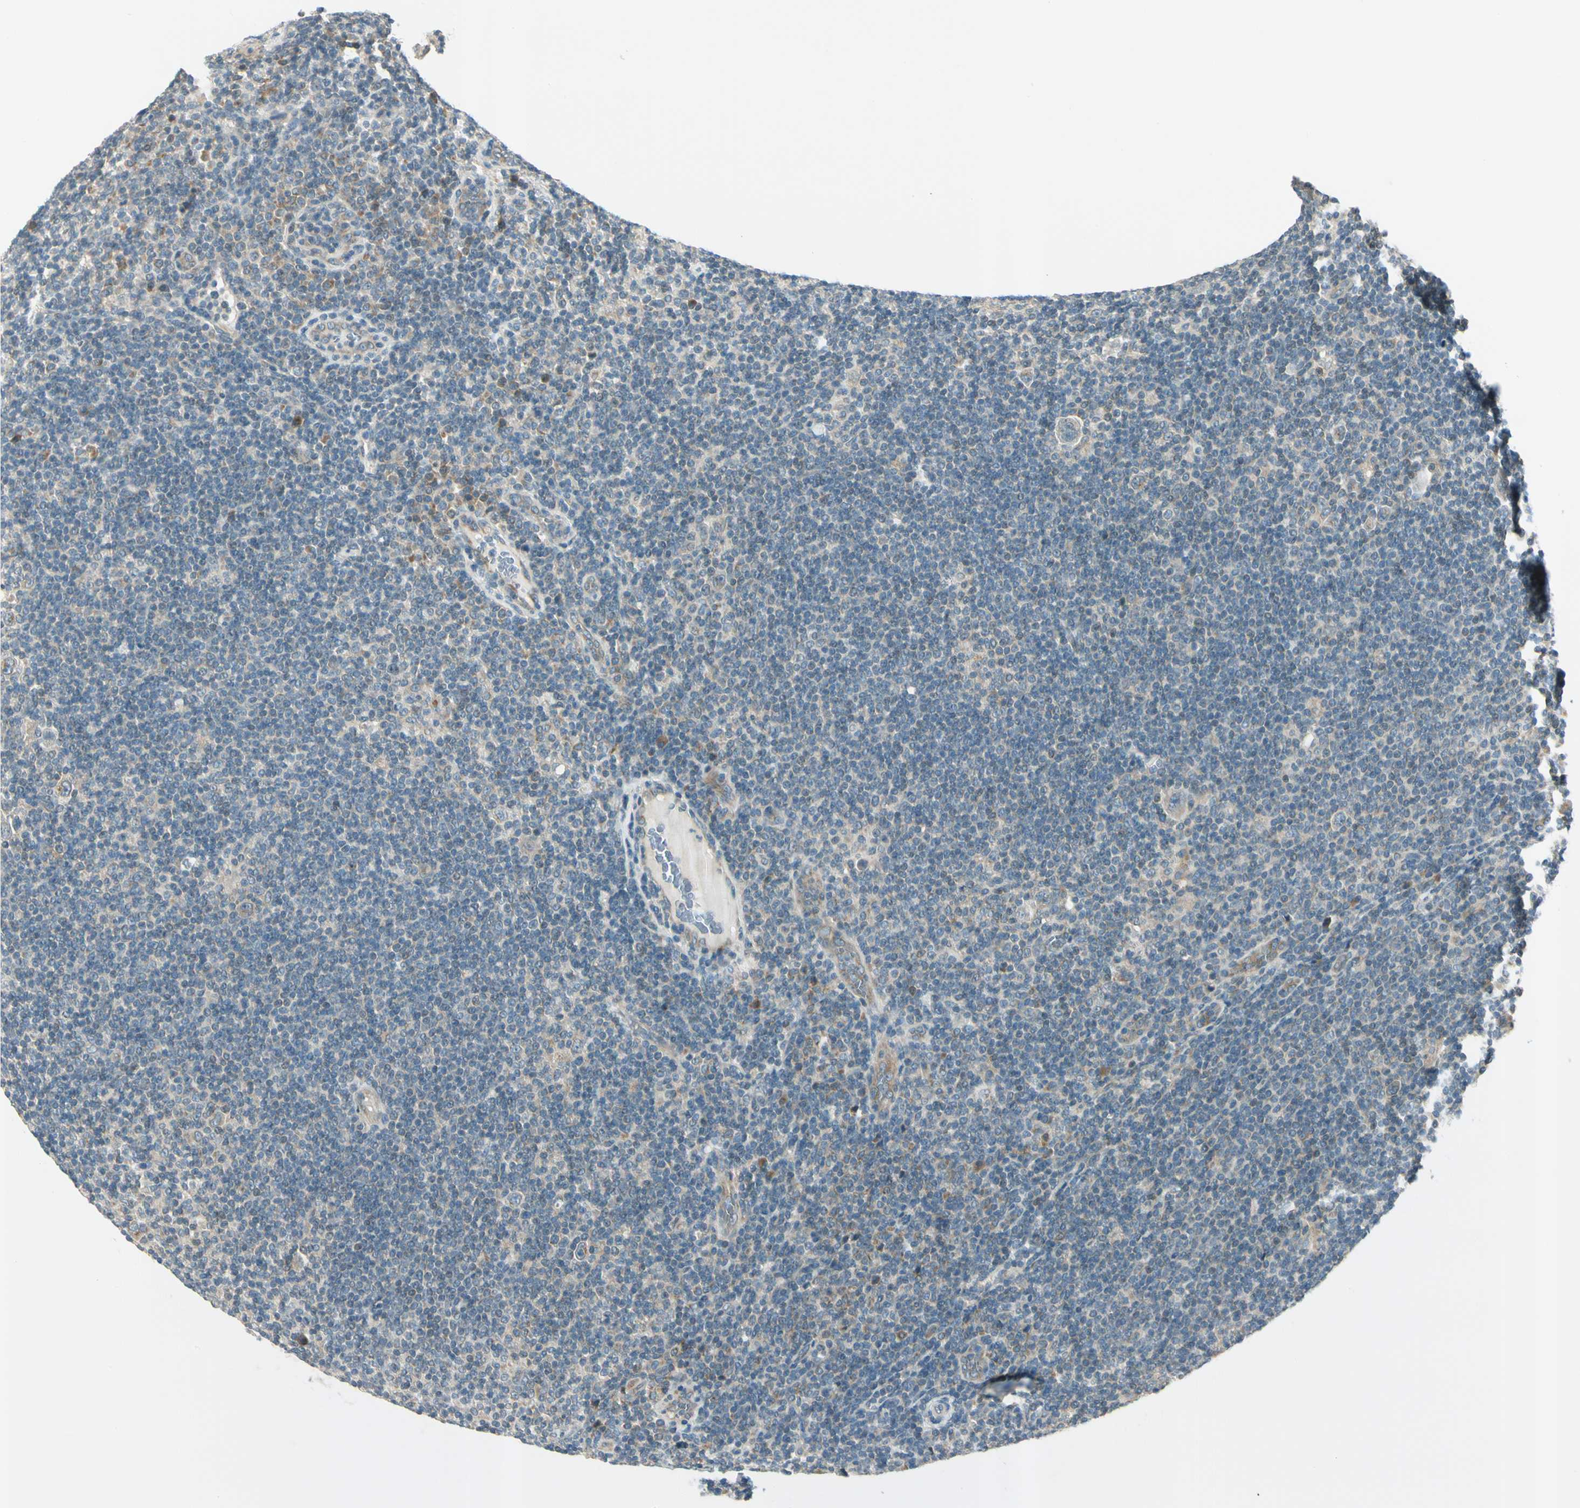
{"staining": {"intensity": "weak", "quantity": "25%-75%", "location": "cytoplasmic/membranous"}, "tissue": "lymphoma", "cell_type": "Tumor cells", "image_type": "cancer", "snomed": [{"axis": "morphology", "description": "Hodgkin's disease, NOS"}, {"axis": "topography", "description": "Lymph node"}], "caption": "High-magnification brightfield microscopy of Hodgkin's disease stained with DAB (brown) and counterstained with hematoxylin (blue). tumor cells exhibit weak cytoplasmic/membranous expression is present in about25%-75% of cells. (DAB IHC, brown staining for protein, blue staining for nuclei).", "gene": "BNIP1", "patient": {"sex": "female", "age": 57}}